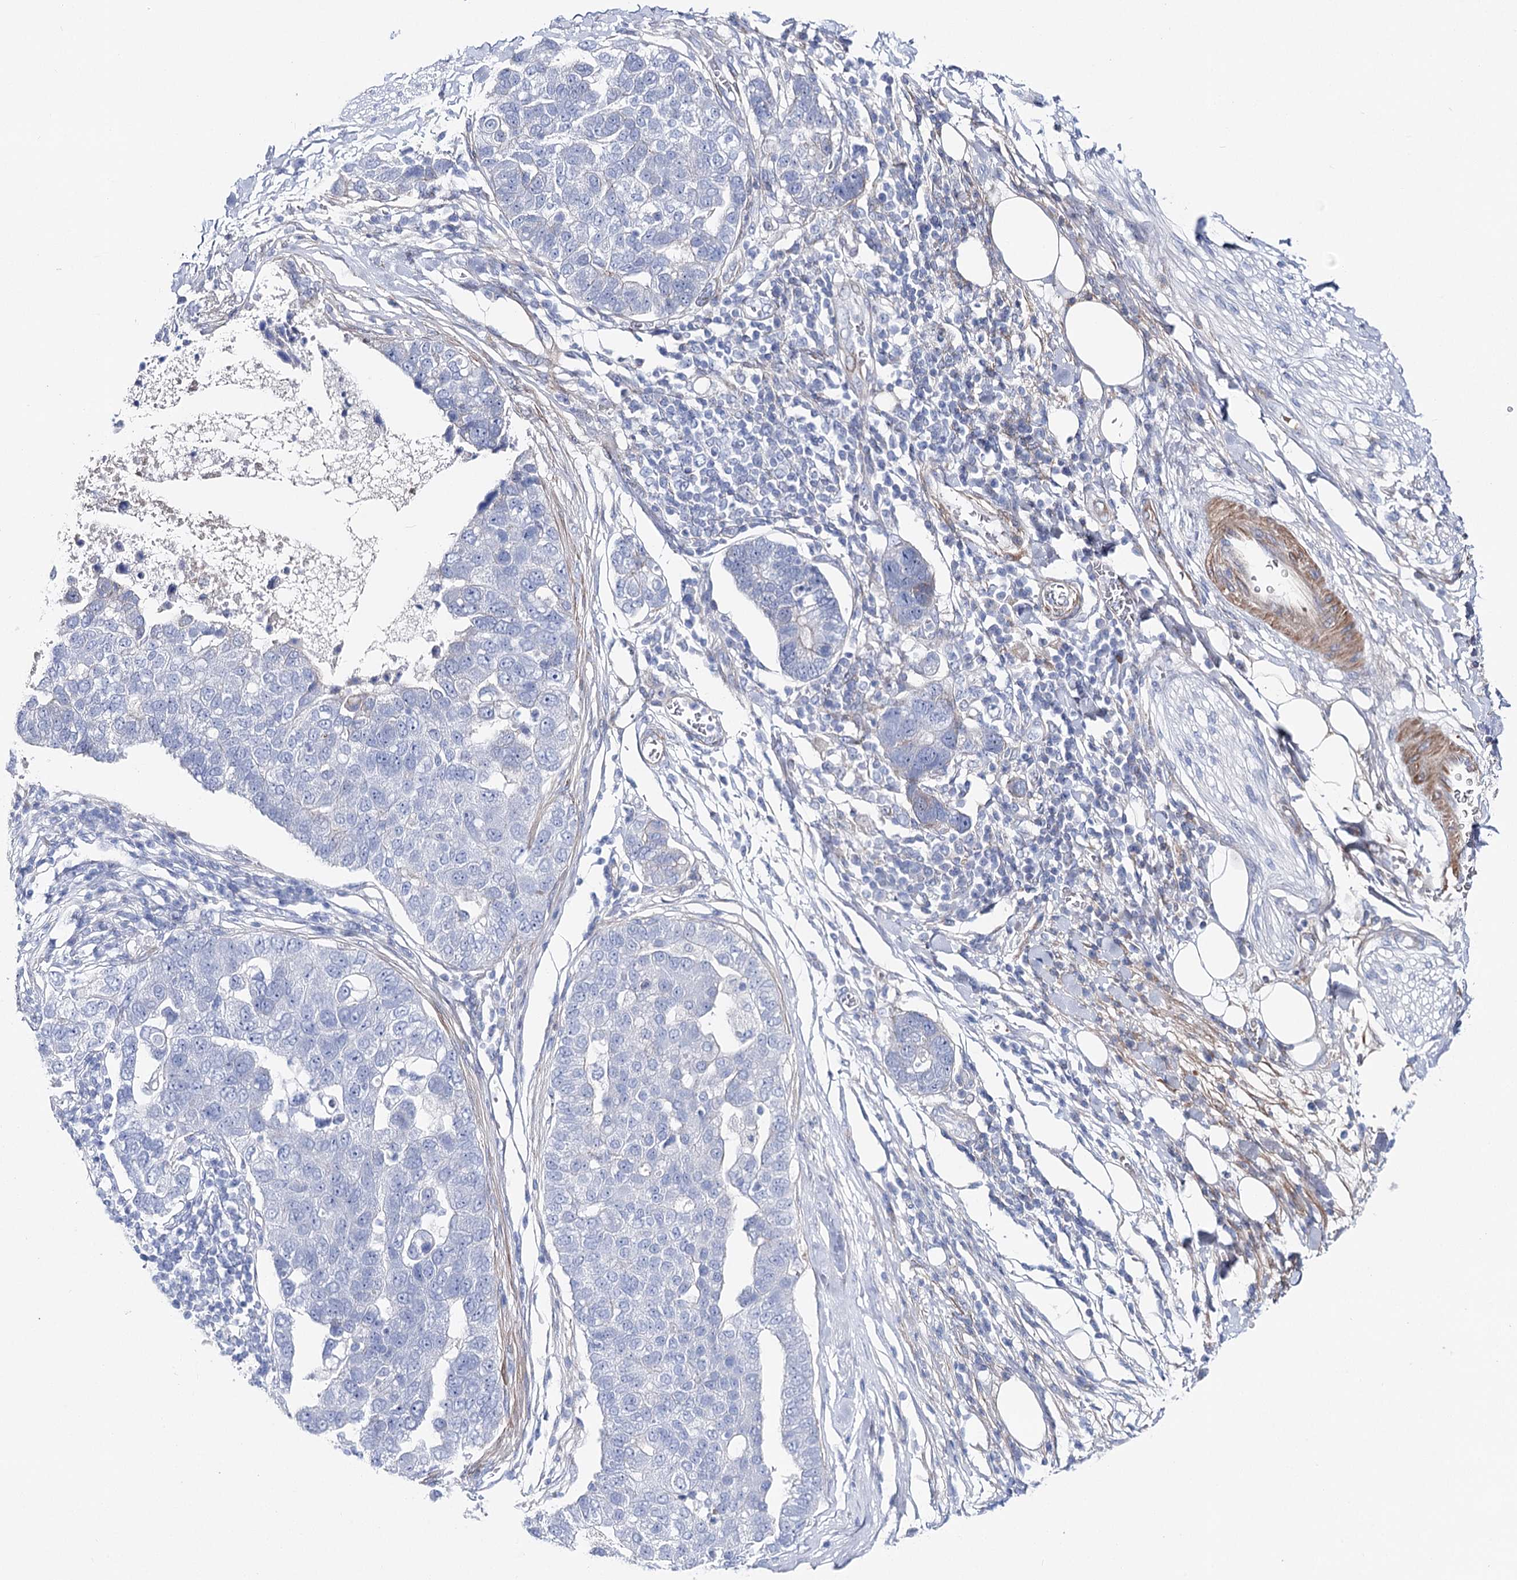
{"staining": {"intensity": "negative", "quantity": "none", "location": "none"}, "tissue": "pancreatic cancer", "cell_type": "Tumor cells", "image_type": "cancer", "snomed": [{"axis": "morphology", "description": "Adenocarcinoma, NOS"}, {"axis": "topography", "description": "Pancreas"}], "caption": "Histopathology image shows no protein positivity in tumor cells of adenocarcinoma (pancreatic) tissue. (Brightfield microscopy of DAB IHC at high magnification).", "gene": "ANKRD23", "patient": {"sex": "female", "age": 61}}